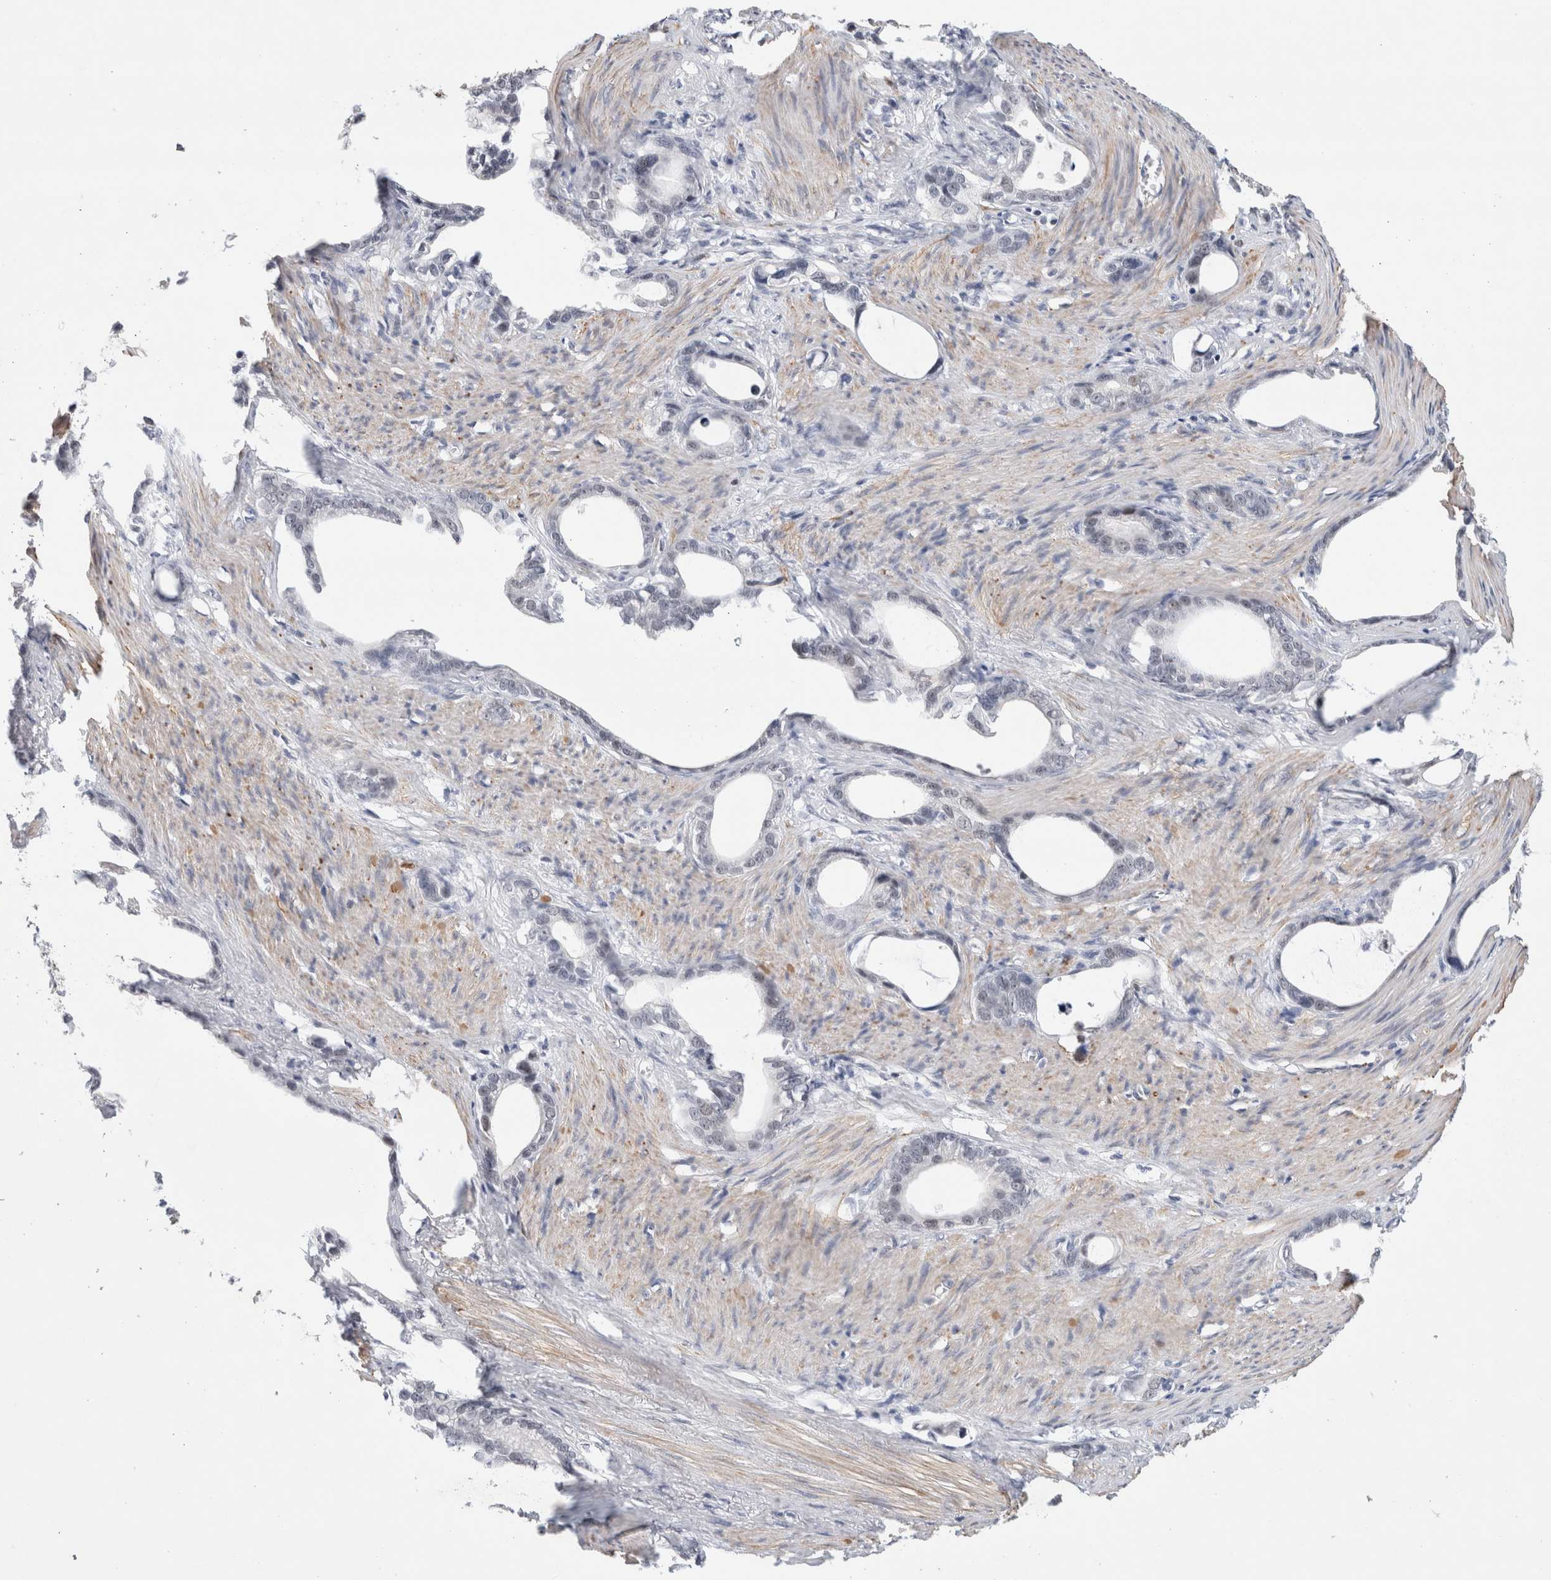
{"staining": {"intensity": "negative", "quantity": "none", "location": "none"}, "tissue": "stomach cancer", "cell_type": "Tumor cells", "image_type": "cancer", "snomed": [{"axis": "morphology", "description": "Adenocarcinoma, NOS"}, {"axis": "topography", "description": "Stomach"}], "caption": "Human stomach cancer (adenocarcinoma) stained for a protein using immunohistochemistry demonstrates no positivity in tumor cells.", "gene": "KNL1", "patient": {"sex": "female", "age": 75}}